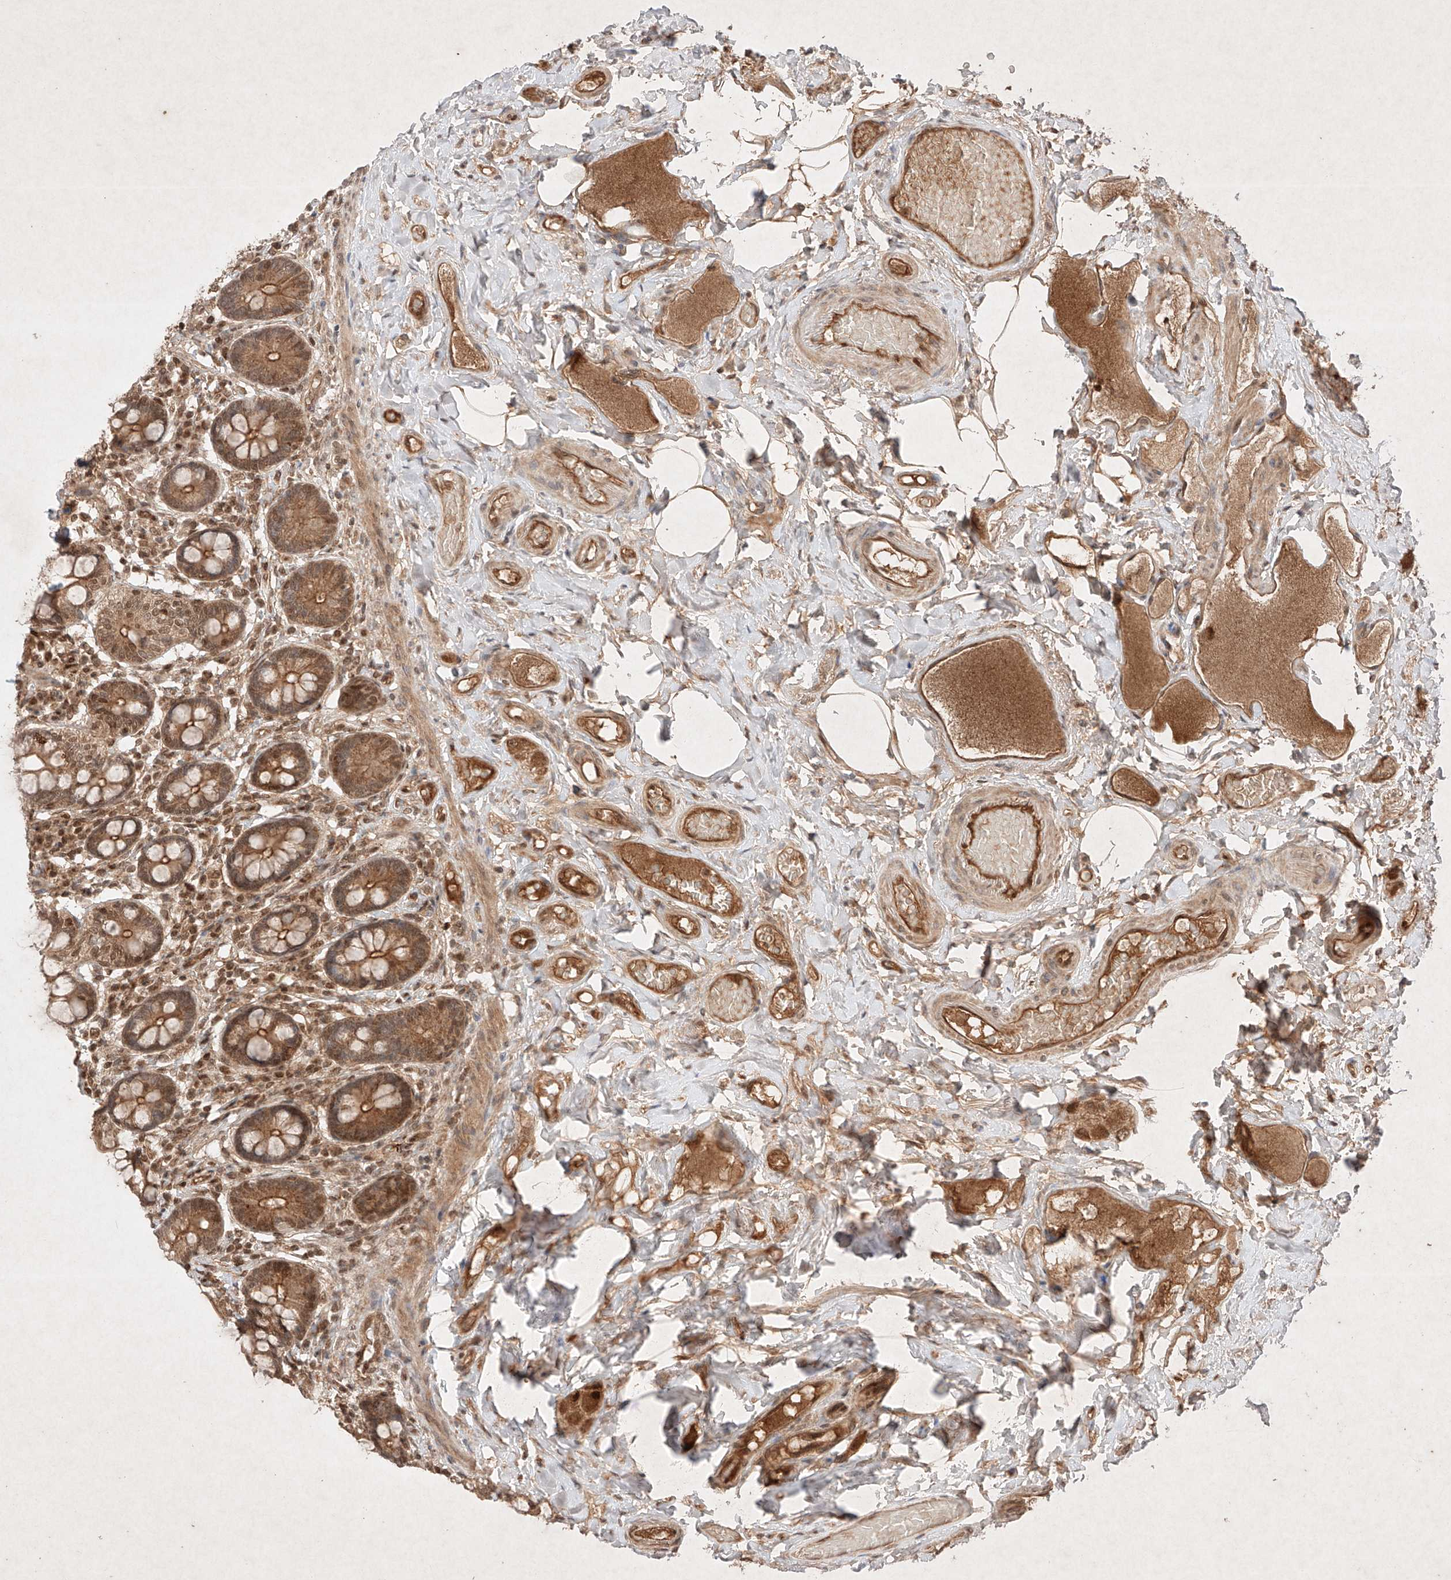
{"staining": {"intensity": "moderate", "quantity": ">75%", "location": "cytoplasmic/membranous,nuclear"}, "tissue": "small intestine", "cell_type": "Glandular cells", "image_type": "normal", "snomed": [{"axis": "morphology", "description": "Normal tissue, NOS"}, {"axis": "topography", "description": "Small intestine"}], "caption": "DAB (3,3'-diaminobenzidine) immunohistochemical staining of unremarkable human small intestine displays moderate cytoplasmic/membranous,nuclear protein positivity in about >75% of glandular cells. The staining is performed using DAB brown chromogen to label protein expression. The nuclei are counter-stained blue using hematoxylin.", "gene": "RNF31", "patient": {"sex": "female", "age": 64}}